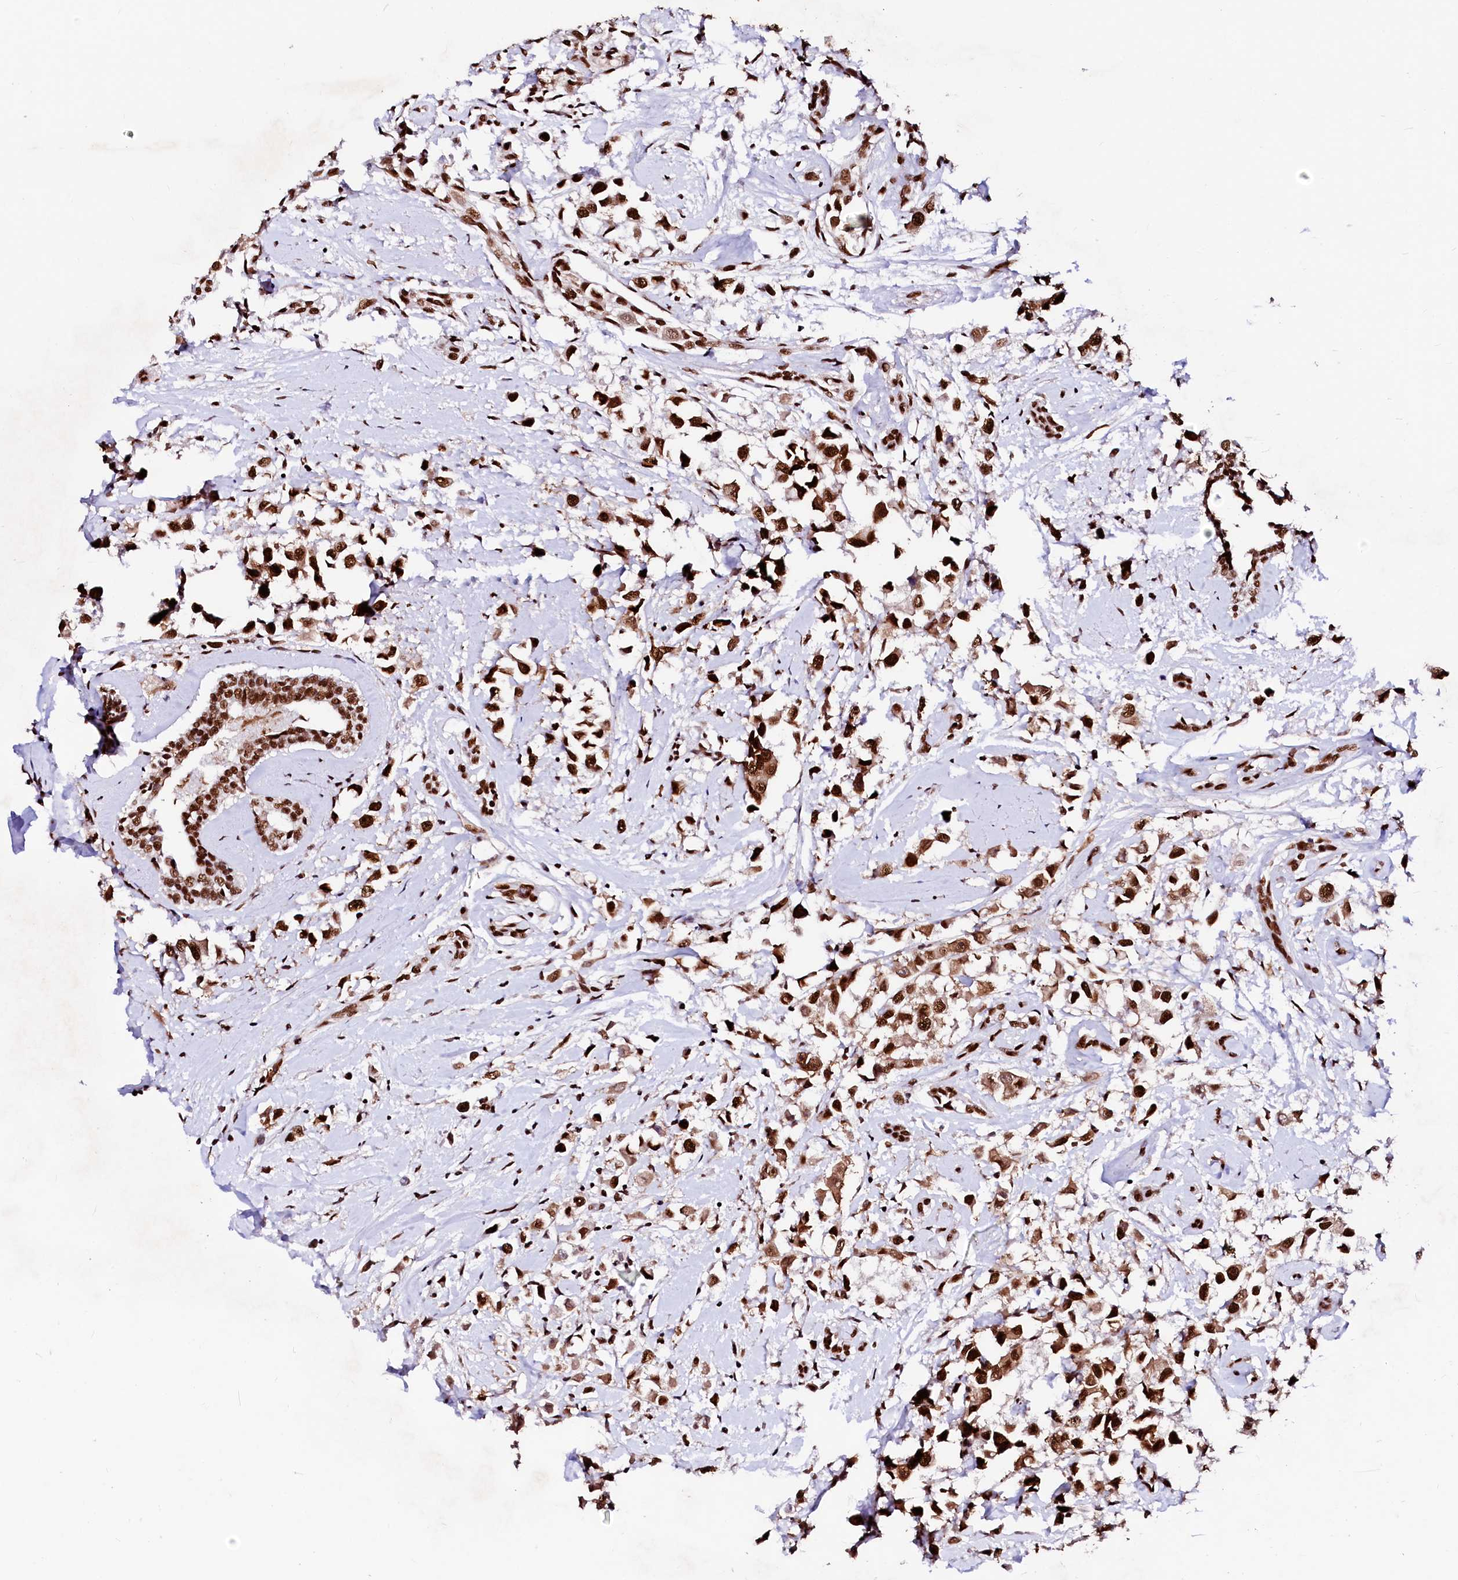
{"staining": {"intensity": "strong", "quantity": ">75%", "location": "nuclear"}, "tissue": "breast cancer", "cell_type": "Tumor cells", "image_type": "cancer", "snomed": [{"axis": "morphology", "description": "Duct carcinoma"}, {"axis": "topography", "description": "Breast"}], "caption": "Immunohistochemical staining of invasive ductal carcinoma (breast) demonstrates high levels of strong nuclear positivity in approximately >75% of tumor cells.", "gene": "CPSF6", "patient": {"sex": "female", "age": 87}}